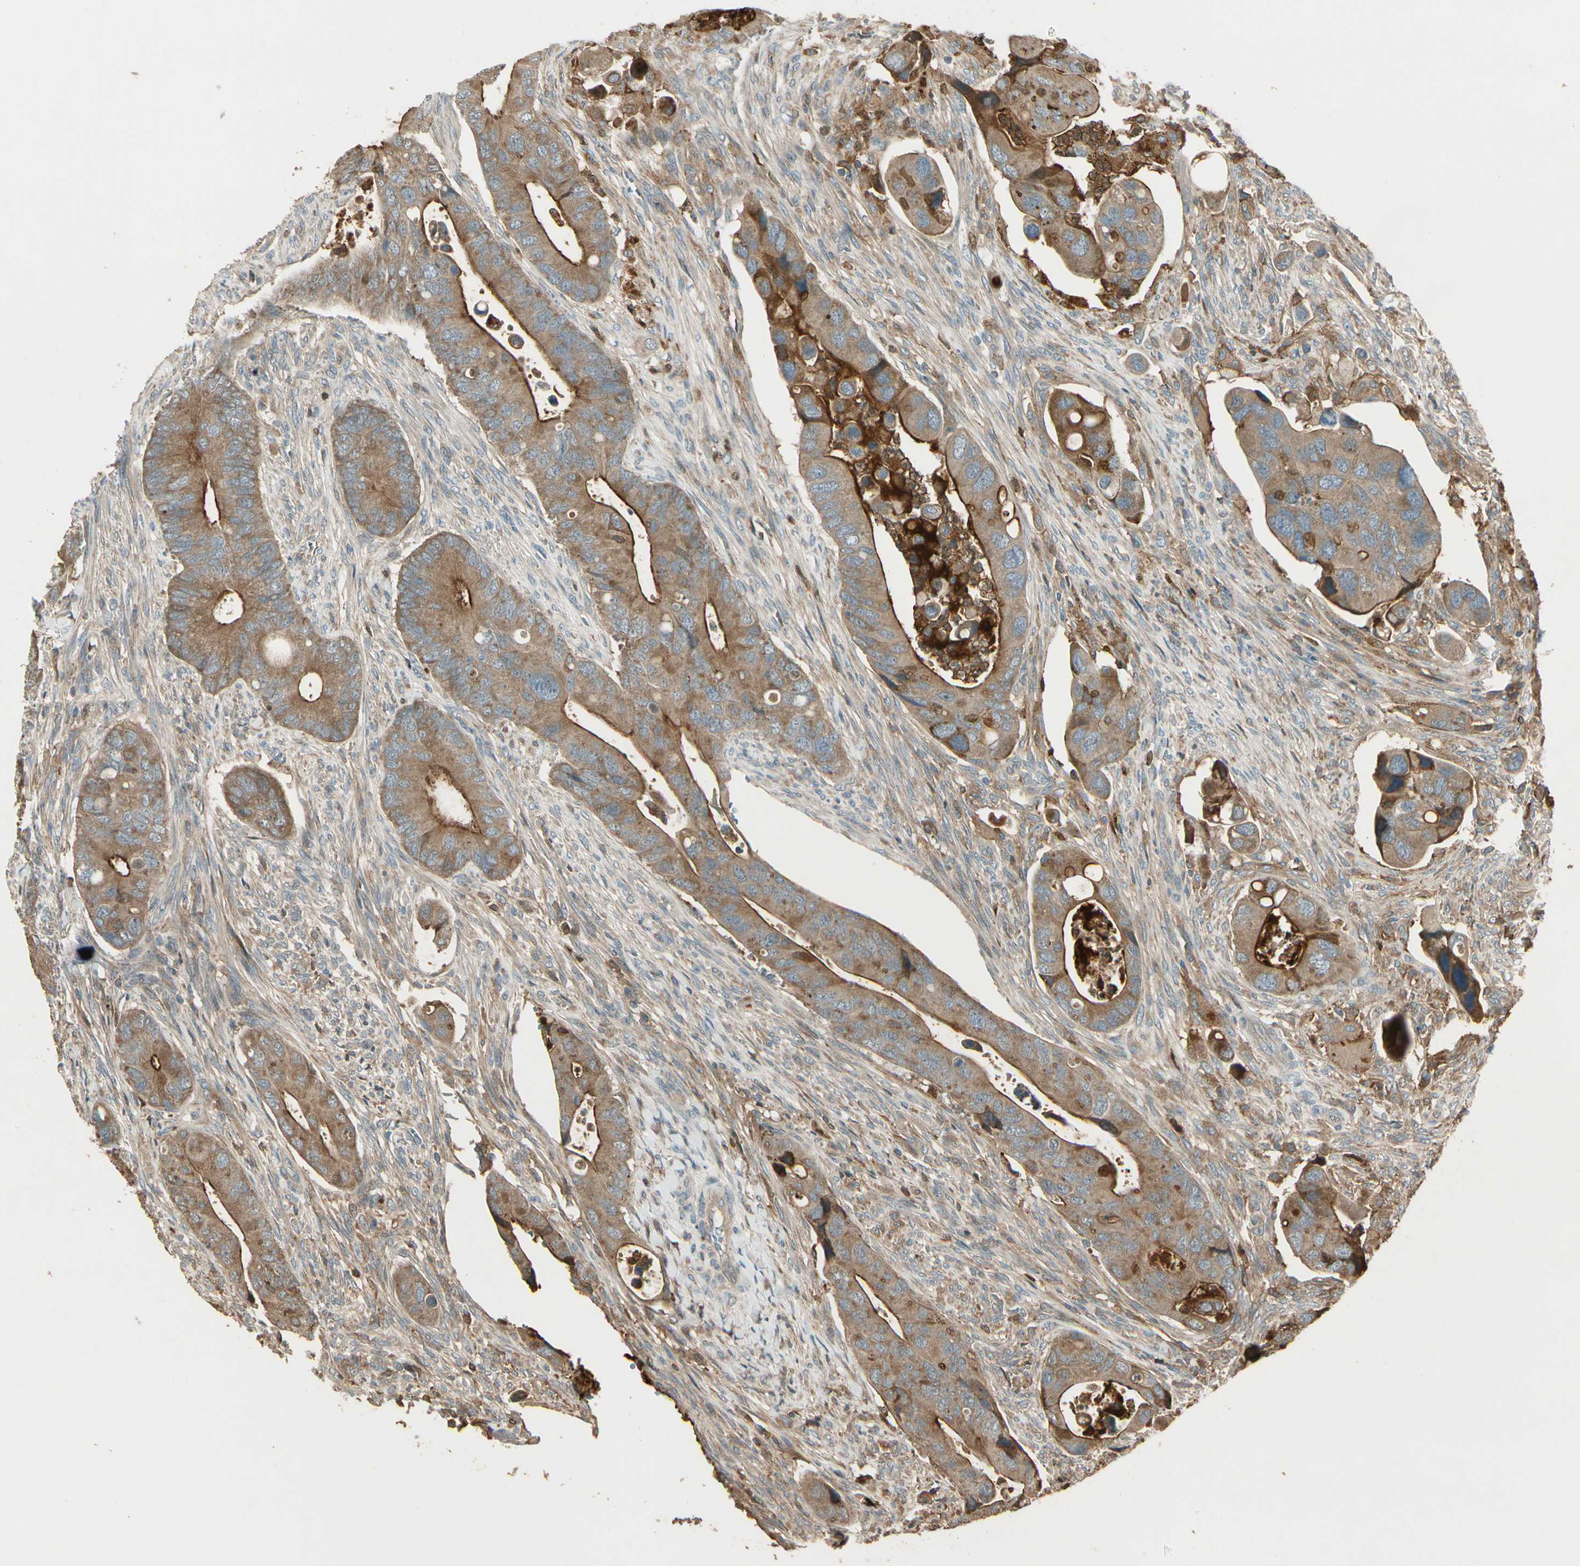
{"staining": {"intensity": "moderate", "quantity": ">75%", "location": "cytoplasmic/membranous"}, "tissue": "colorectal cancer", "cell_type": "Tumor cells", "image_type": "cancer", "snomed": [{"axis": "morphology", "description": "Adenocarcinoma, NOS"}, {"axis": "topography", "description": "Rectum"}], "caption": "A medium amount of moderate cytoplasmic/membranous expression is present in approximately >75% of tumor cells in colorectal adenocarcinoma tissue. (DAB = brown stain, brightfield microscopy at high magnification).", "gene": "STX11", "patient": {"sex": "female", "age": 57}}